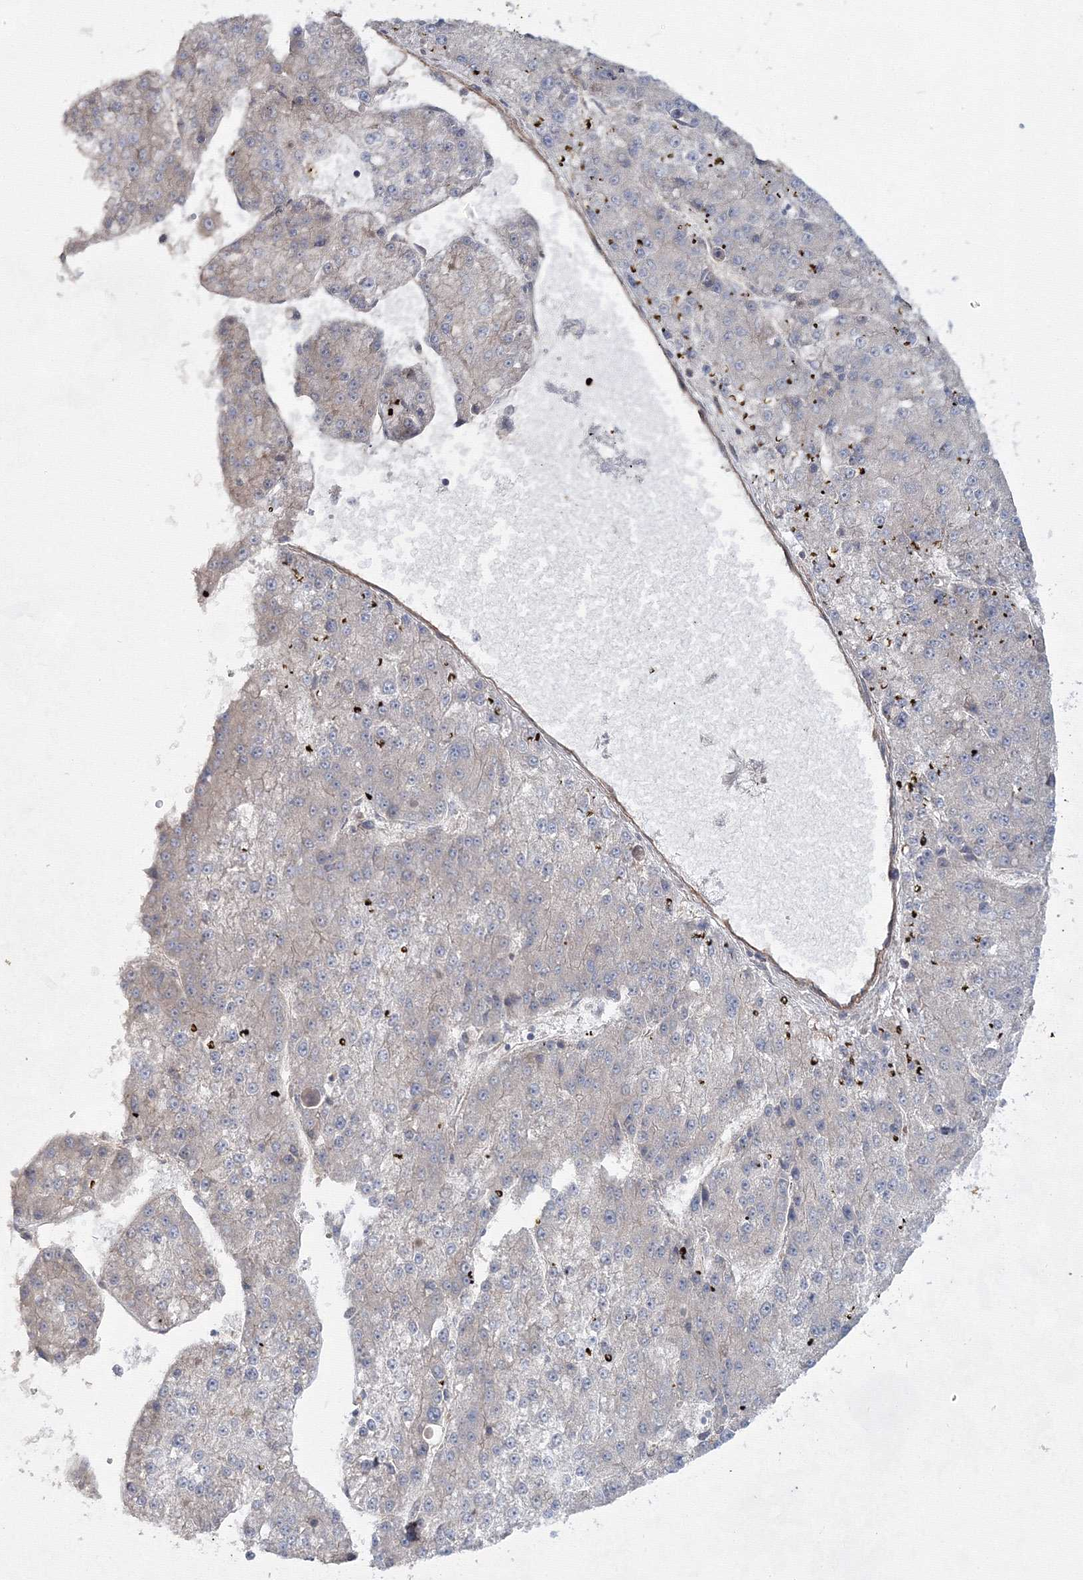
{"staining": {"intensity": "negative", "quantity": "none", "location": "none"}, "tissue": "liver cancer", "cell_type": "Tumor cells", "image_type": "cancer", "snomed": [{"axis": "morphology", "description": "Carcinoma, Hepatocellular, NOS"}, {"axis": "topography", "description": "Liver"}], "caption": "An immunohistochemistry photomicrograph of hepatocellular carcinoma (liver) is shown. There is no staining in tumor cells of hepatocellular carcinoma (liver). Brightfield microscopy of IHC stained with DAB (3,3'-diaminobenzidine) (brown) and hematoxylin (blue), captured at high magnification.", "gene": "EXOC6", "patient": {"sex": "female", "age": 73}}